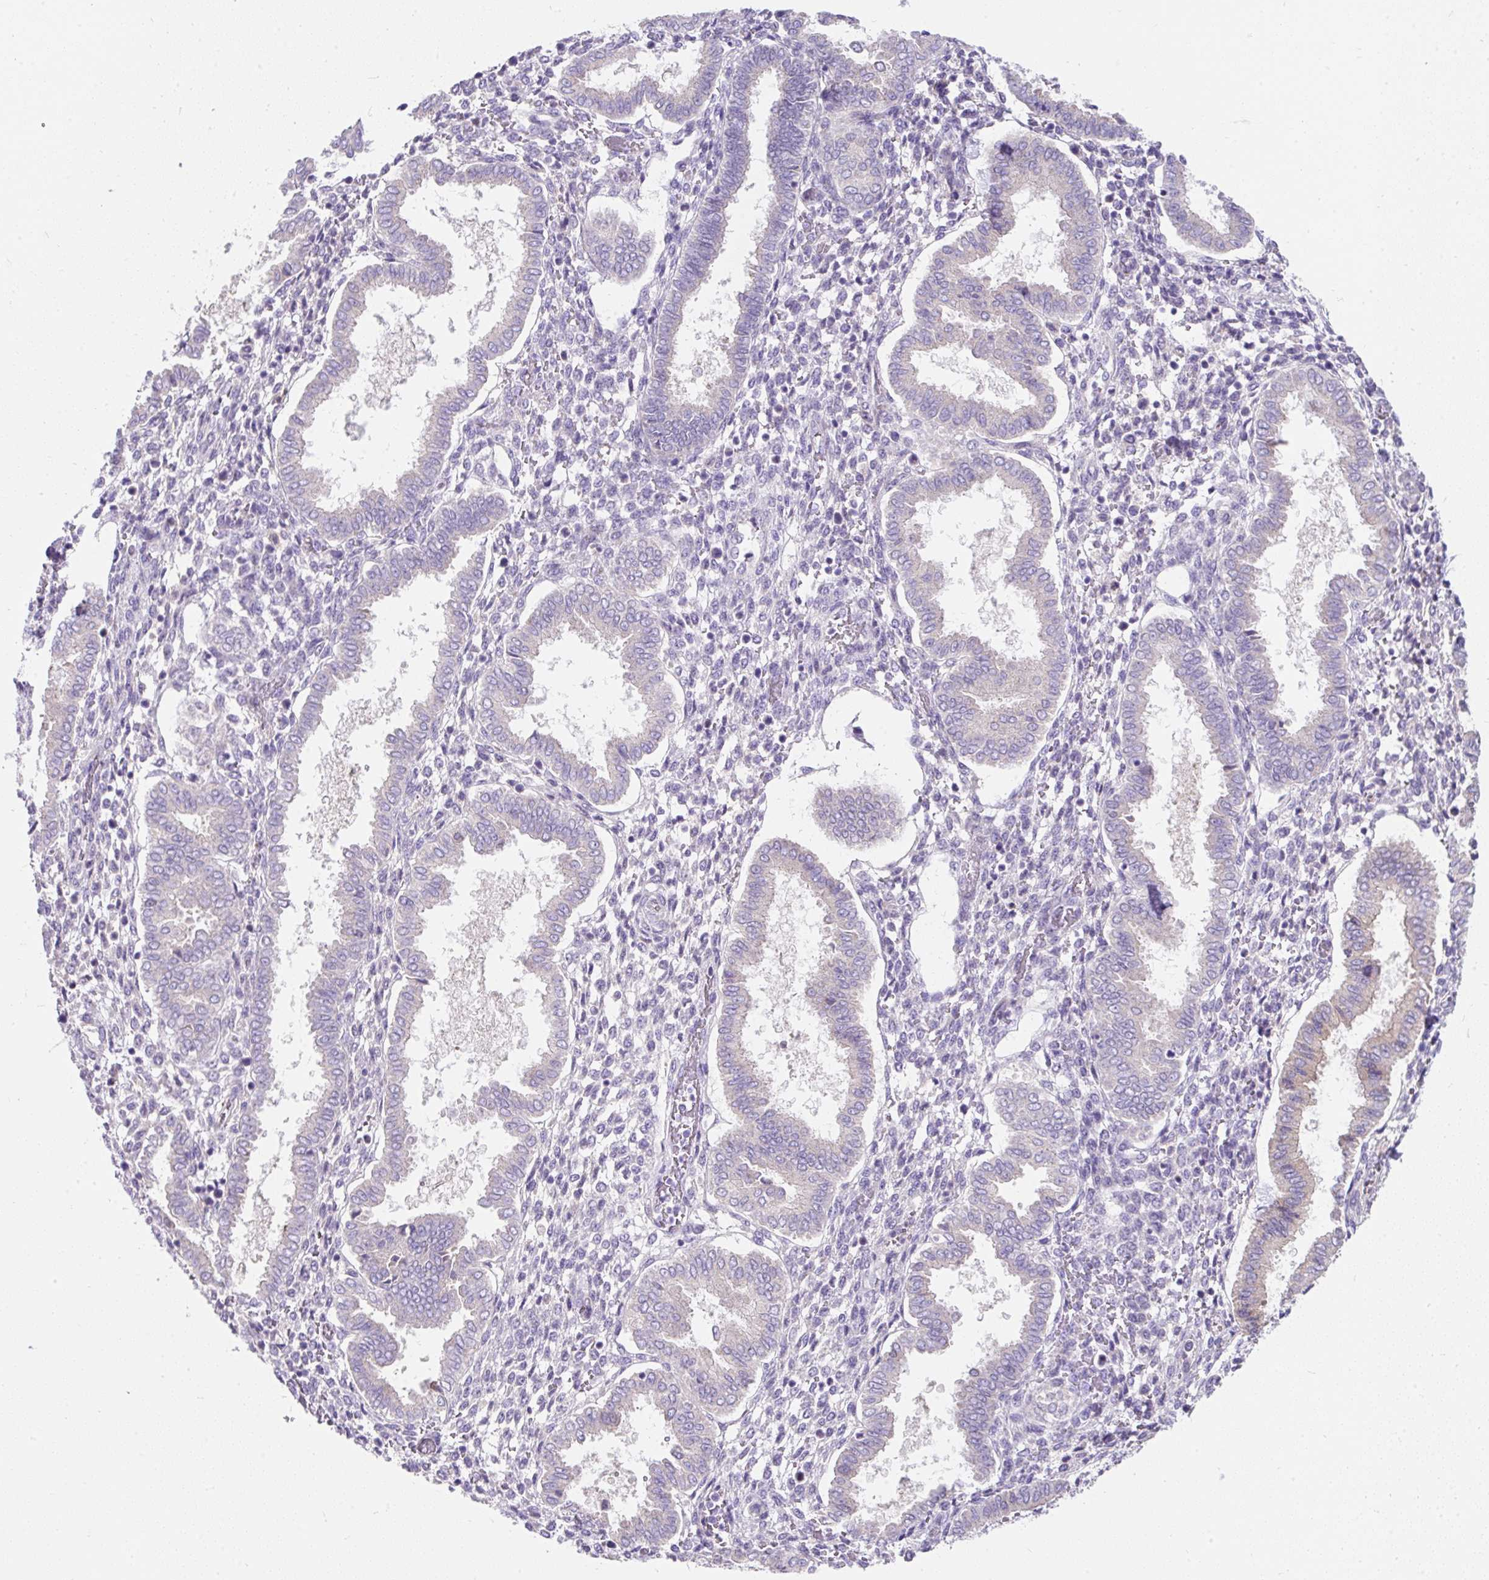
{"staining": {"intensity": "negative", "quantity": "none", "location": "none"}, "tissue": "endometrium", "cell_type": "Cells in endometrial stroma", "image_type": "normal", "snomed": [{"axis": "morphology", "description": "Normal tissue, NOS"}, {"axis": "topography", "description": "Endometrium"}], "caption": "Immunohistochemistry histopathology image of normal endometrium: endometrium stained with DAB (3,3'-diaminobenzidine) reveals no significant protein positivity in cells in endometrial stroma. The staining is performed using DAB (3,3'-diaminobenzidine) brown chromogen with nuclei counter-stained in using hematoxylin.", "gene": "SUSD5", "patient": {"sex": "female", "age": 24}}